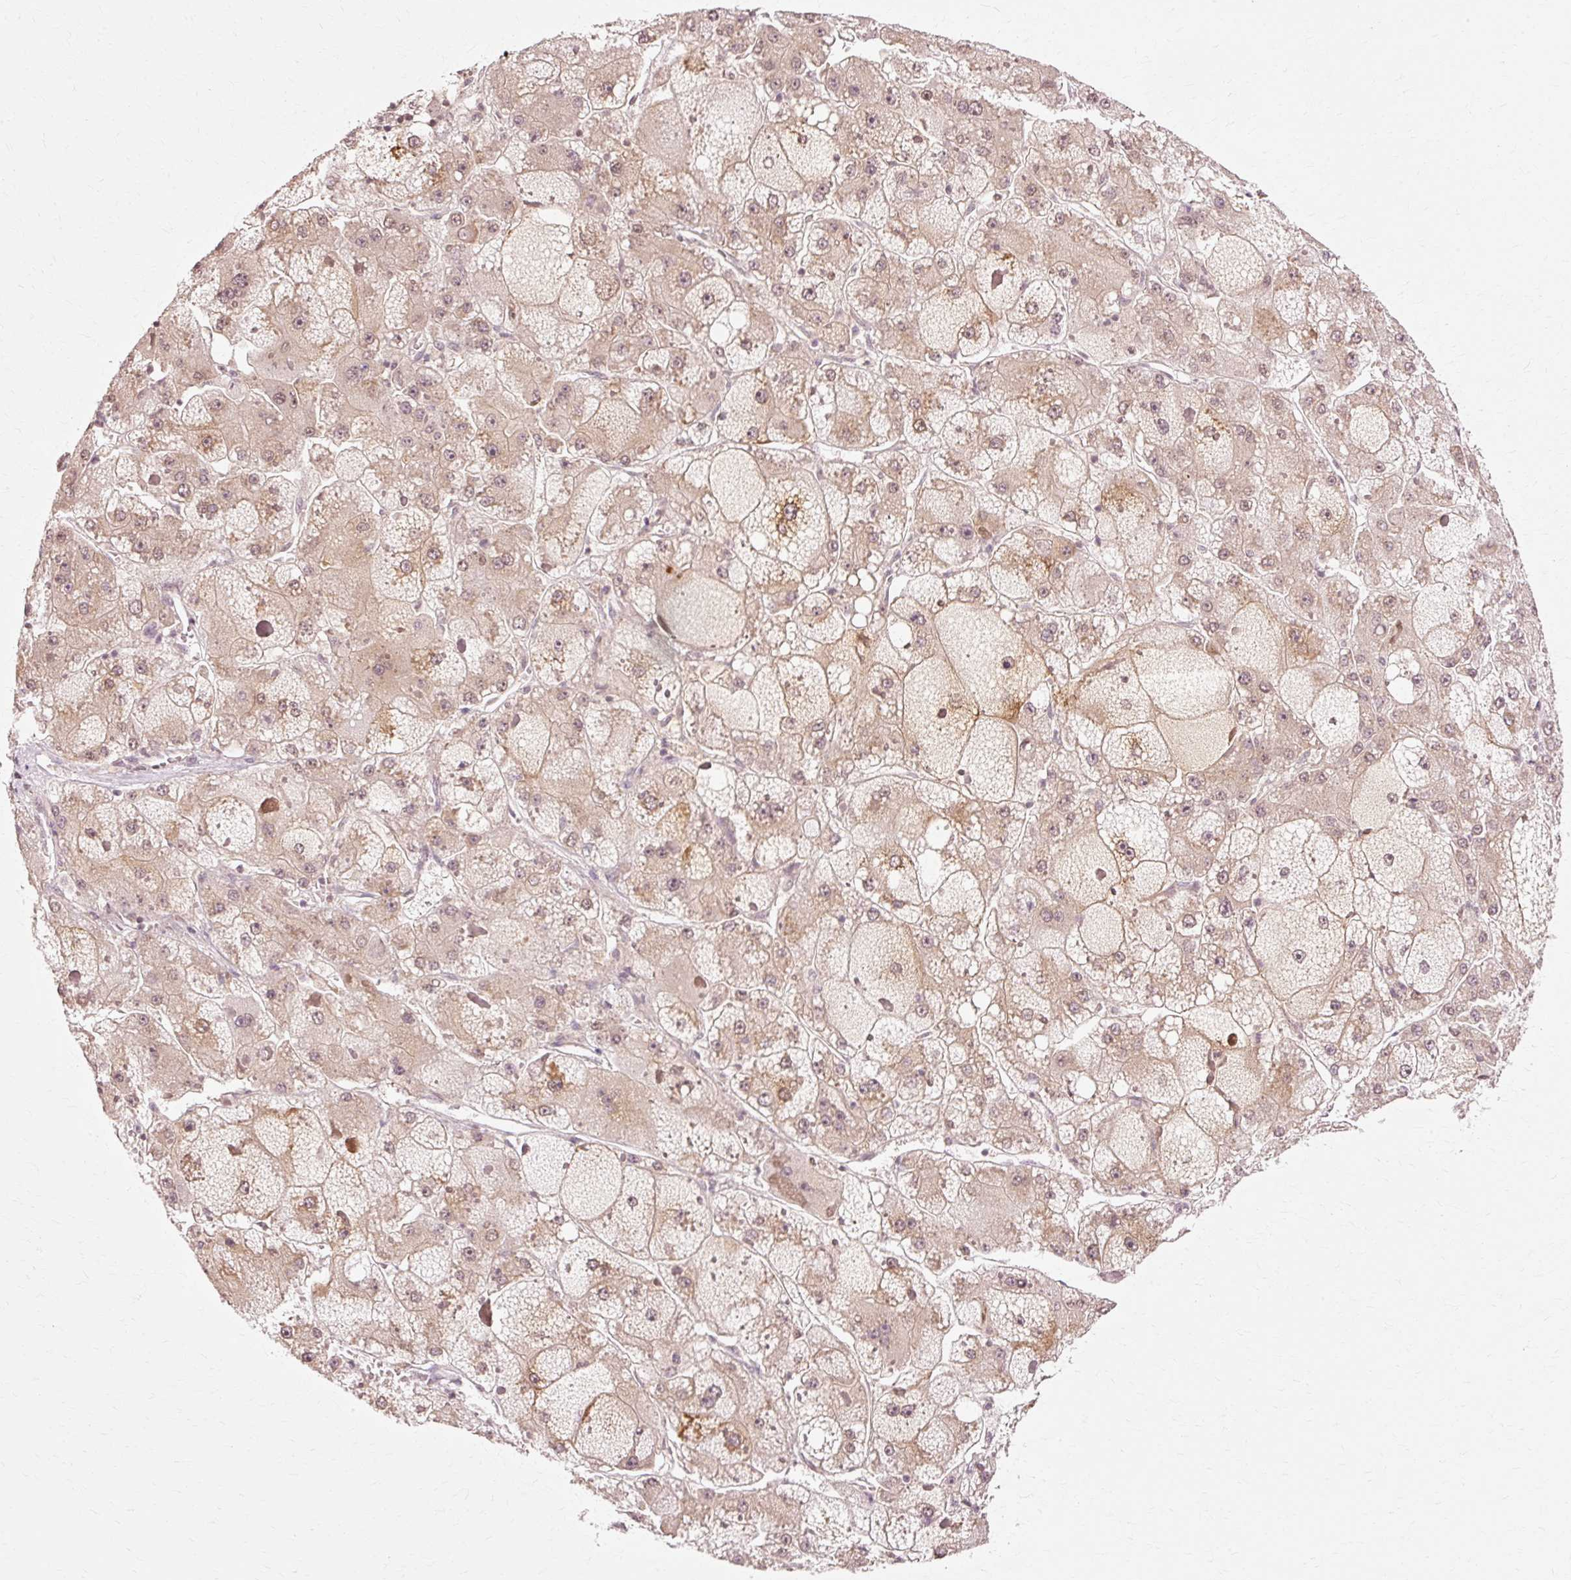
{"staining": {"intensity": "weak", "quantity": ">75%", "location": "cytoplasmic/membranous,nuclear"}, "tissue": "liver cancer", "cell_type": "Tumor cells", "image_type": "cancer", "snomed": [{"axis": "morphology", "description": "Carcinoma, Hepatocellular, NOS"}, {"axis": "topography", "description": "Liver"}], "caption": "Liver hepatocellular carcinoma stained with immunohistochemistry demonstrates weak cytoplasmic/membranous and nuclear staining in about >75% of tumor cells. The protein of interest is shown in brown color, while the nuclei are stained blue.", "gene": "RGPD5", "patient": {"sex": "female", "age": 73}}